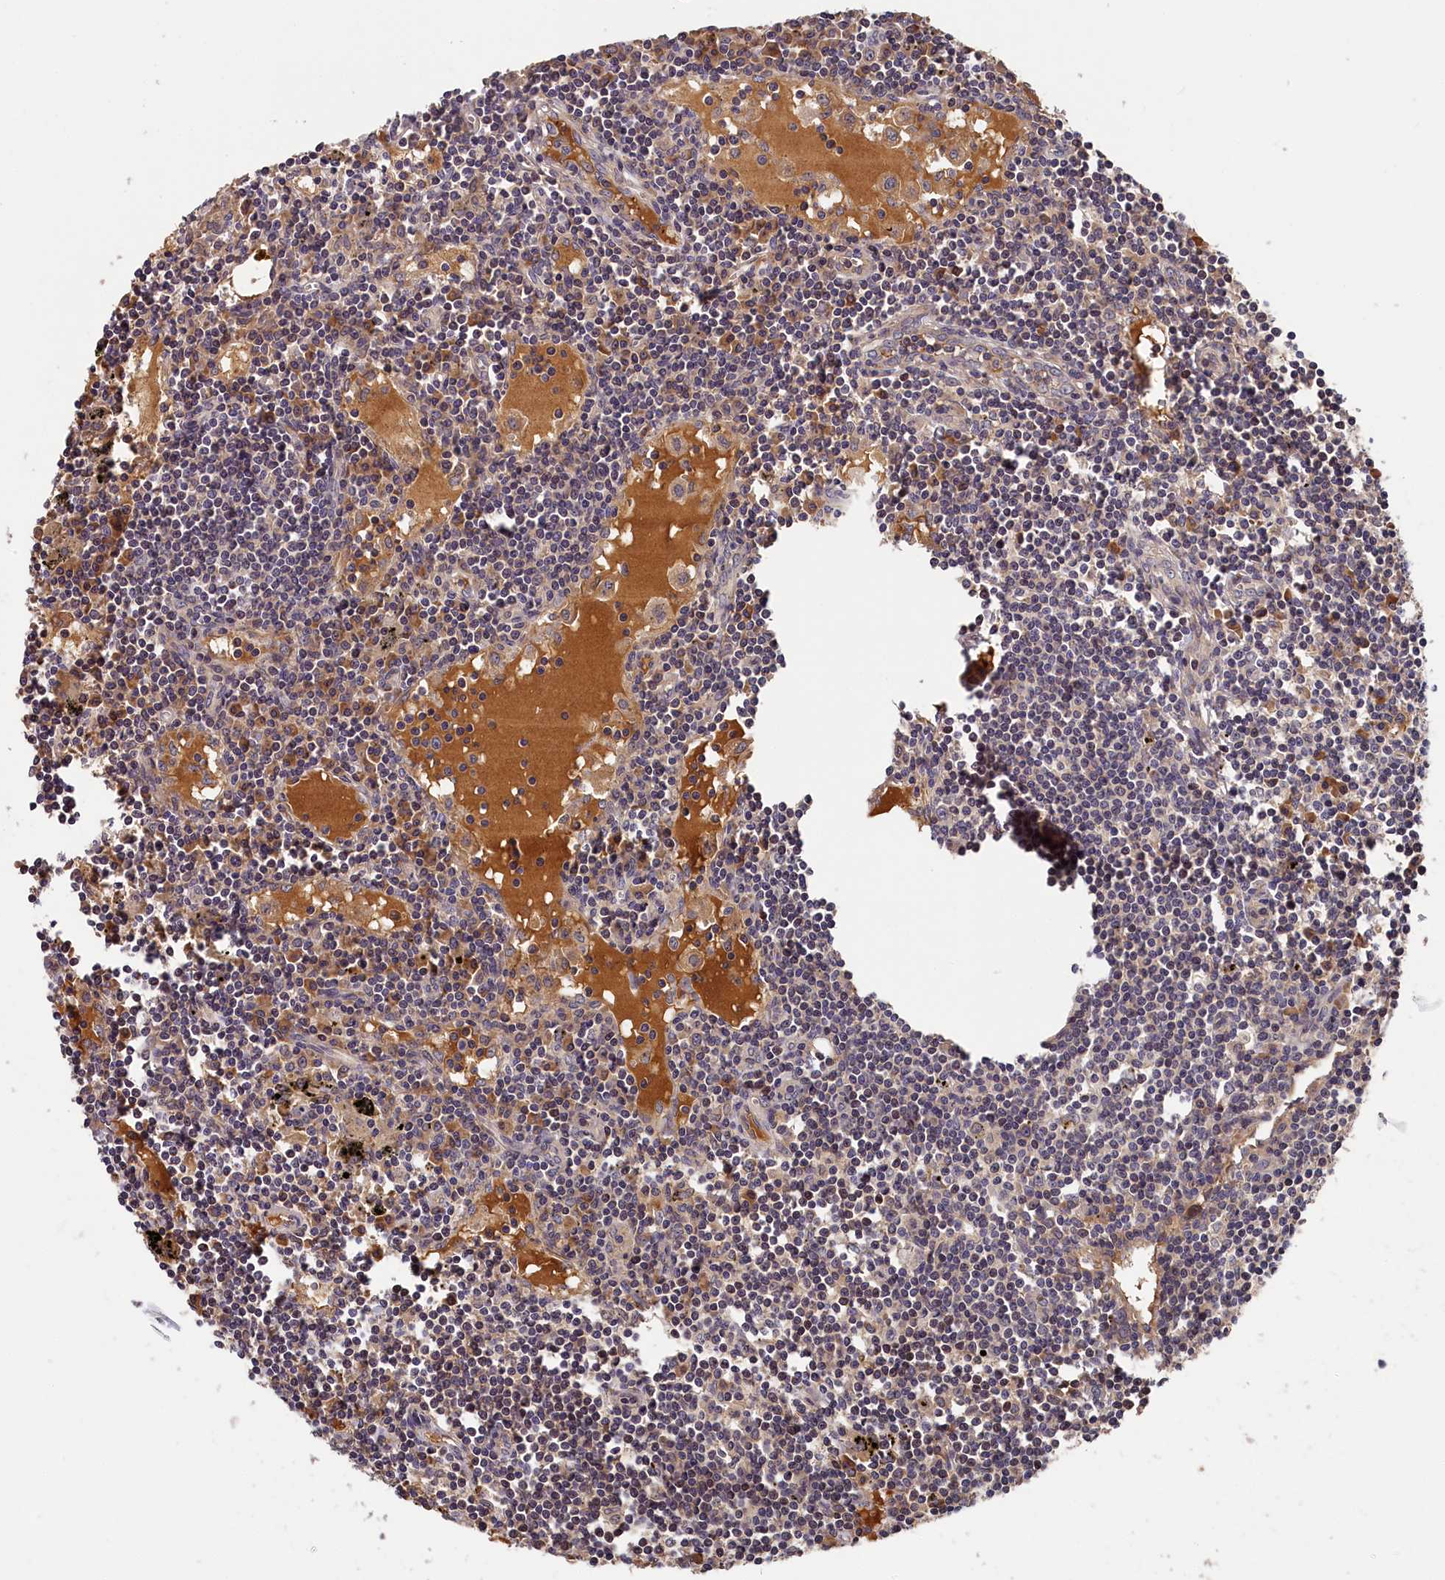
{"staining": {"intensity": "negative", "quantity": "none", "location": "none"}, "tissue": "lymph node", "cell_type": "Germinal center cells", "image_type": "normal", "snomed": [{"axis": "morphology", "description": "Normal tissue, NOS"}, {"axis": "topography", "description": "Lymph node"}], "caption": "Immunohistochemistry histopathology image of normal human lymph node stained for a protein (brown), which exhibits no positivity in germinal center cells.", "gene": "ITIH1", "patient": {"sex": "male", "age": 74}}